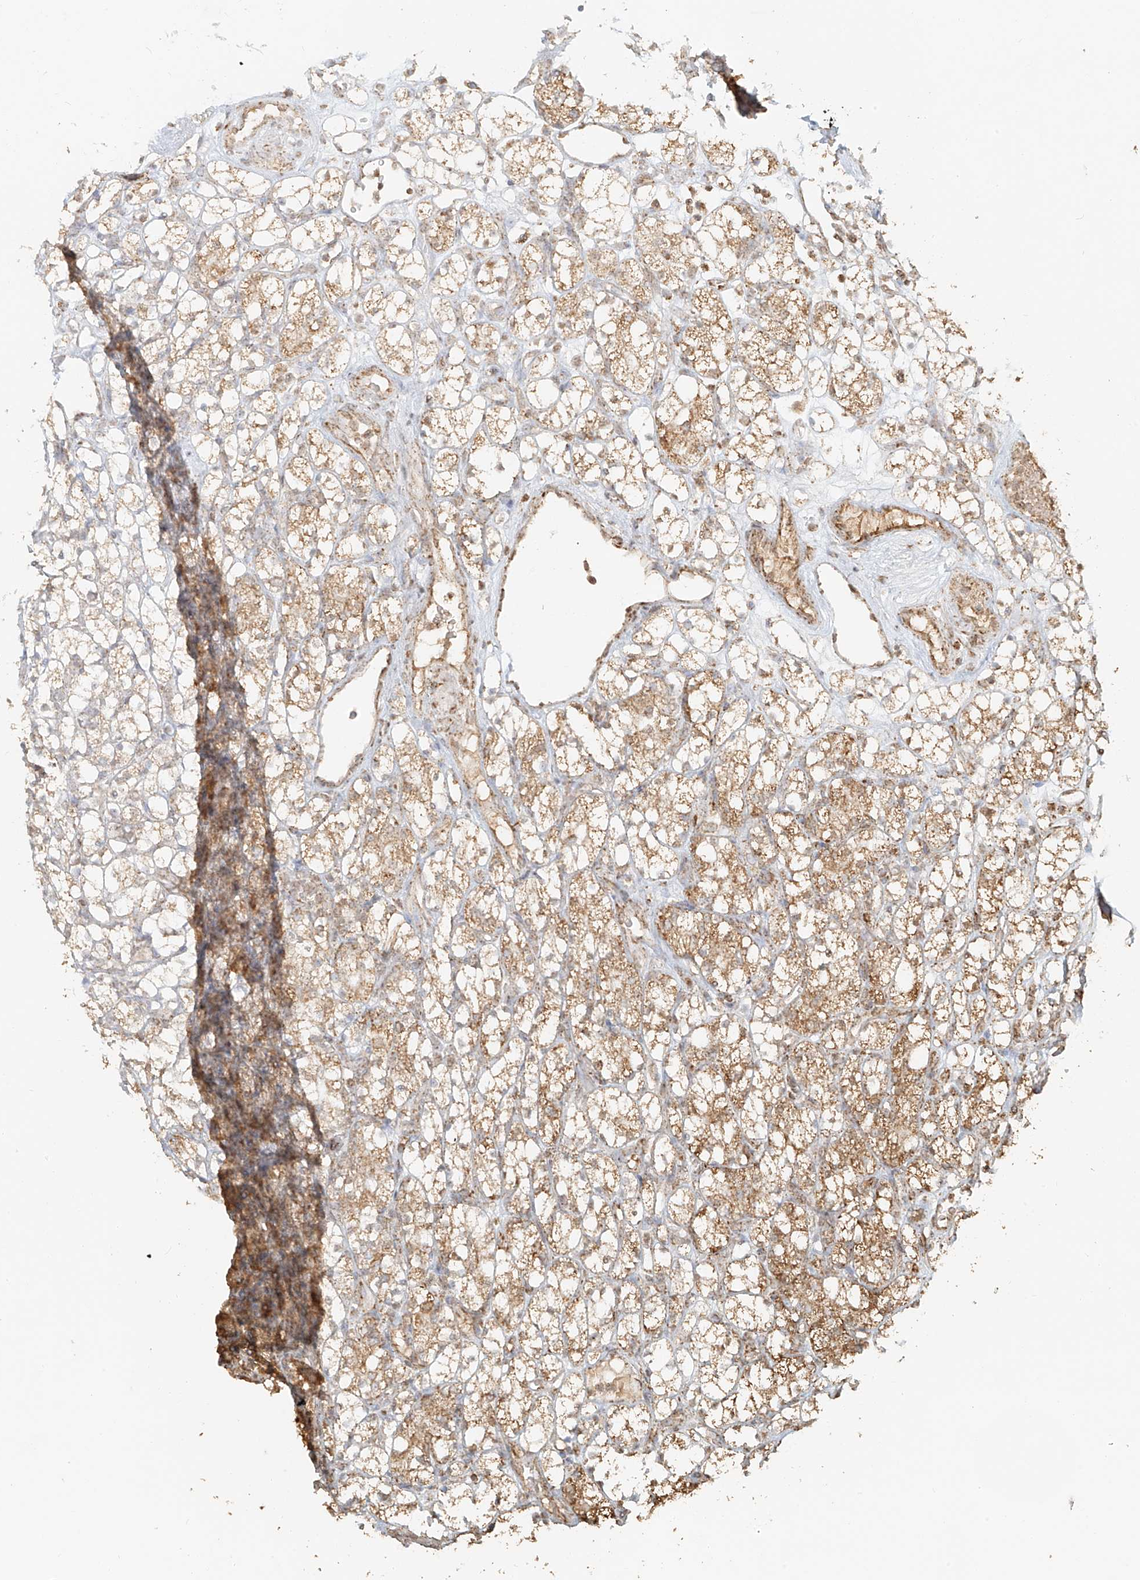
{"staining": {"intensity": "moderate", "quantity": ">75%", "location": "cytoplasmic/membranous"}, "tissue": "renal cancer", "cell_type": "Tumor cells", "image_type": "cancer", "snomed": [{"axis": "morphology", "description": "Adenocarcinoma, NOS"}, {"axis": "topography", "description": "Kidney"}], "caption": "IHC photomicrograph of adenocarcinoma (renal) stained for a protein (brown), which demonstrates medium levels of moderate cytoplasmic/membranous expression in about >75% of tumor cells.", "gene": "MIPEP", "patient": {"sex": "male", "age": 77}}